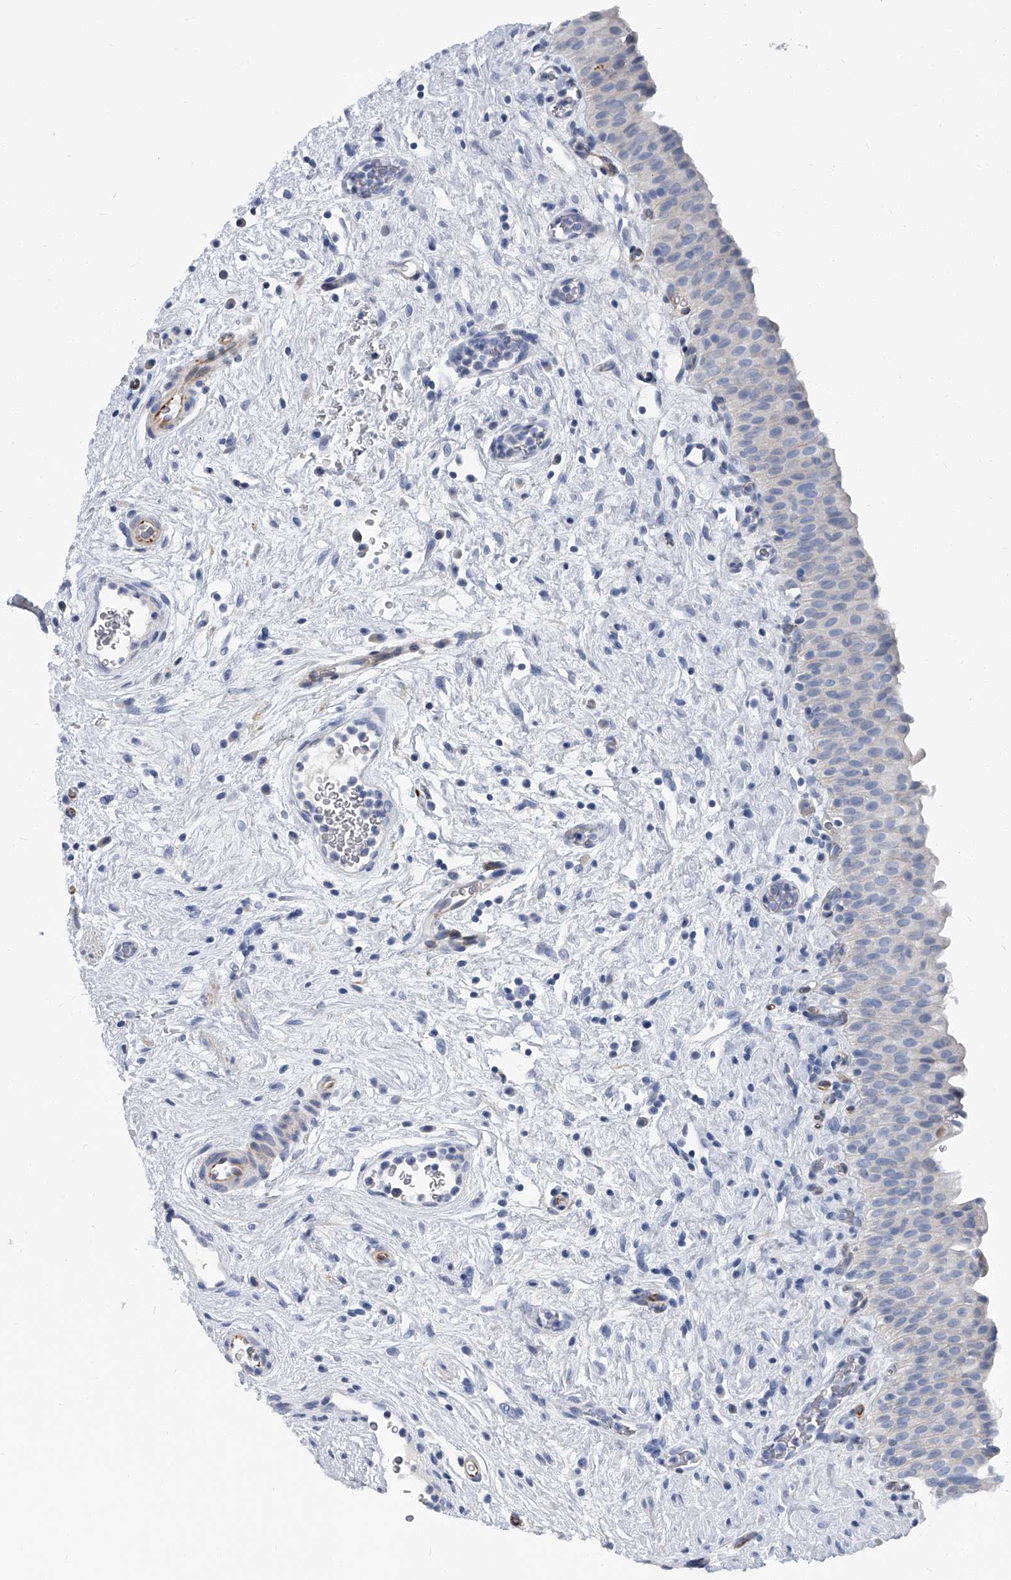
{"staining": {"intensity": "negative", "quantity": "none", "location": "none"}, "tissue": "urinary bladder", "cell_type": "Urothelial cells", "image_type": "normal", "snomed": [{"axis": "morphology", "description": "Normal tissue, NOS"}, {"axis": "topography", "description": "Urinary bladder"}], "caption": "A high-resolution micrograph shows immunohistochemistry staining of benign urinary bladder, which shows no significant staining in urothelial cells. (DAB (3,3'-diaminobenzidine) immunohistochemistry visualized using brightfield microscopy, high magnification).", "gene": "KIRREL1", "patient": {"sex": "male", "age": 82}}